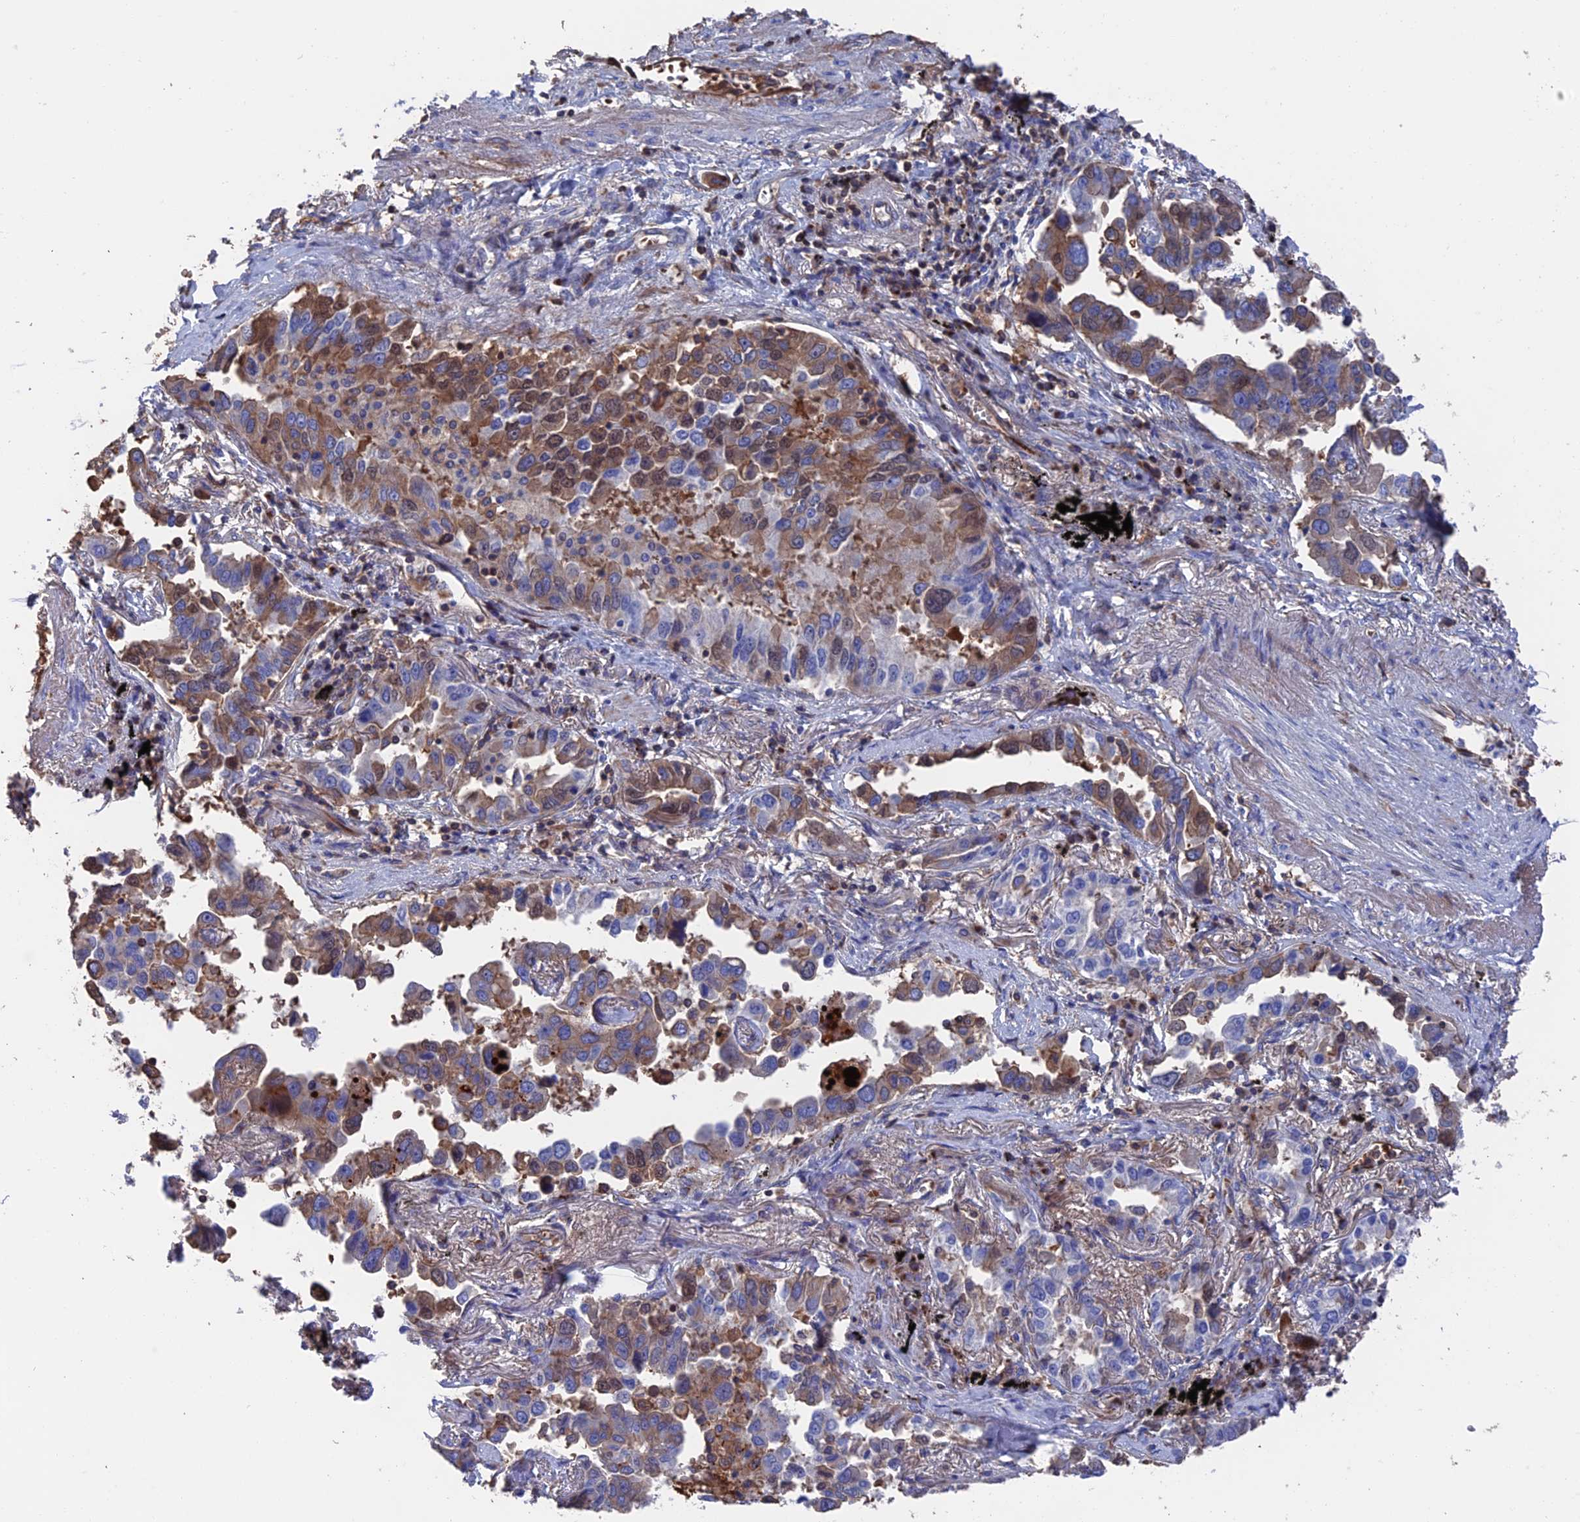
{"staining": {"intensity": "moderate", "quantity": ">75%", "location": "cytoplasmic/membranous,nuclear"}, "tissue": "lung cancer", "cell_type": "Tumor cells", "image_type": "cancer", "snomed": [{"axis": "morphology", "description": "Adenocarcinoma, NOS"}, {"axis": "topography", "description": "Lung"}], "caption": "Immunohistochemical staining of human lung cancer (adenocarcinoma) shows medium levels of moderate cytoplasmic/membranous and nuclear protein positivity in about >75% of tumor cells.", "gene": "HPF1", "patient": {"sex": "male", "age": 67}}